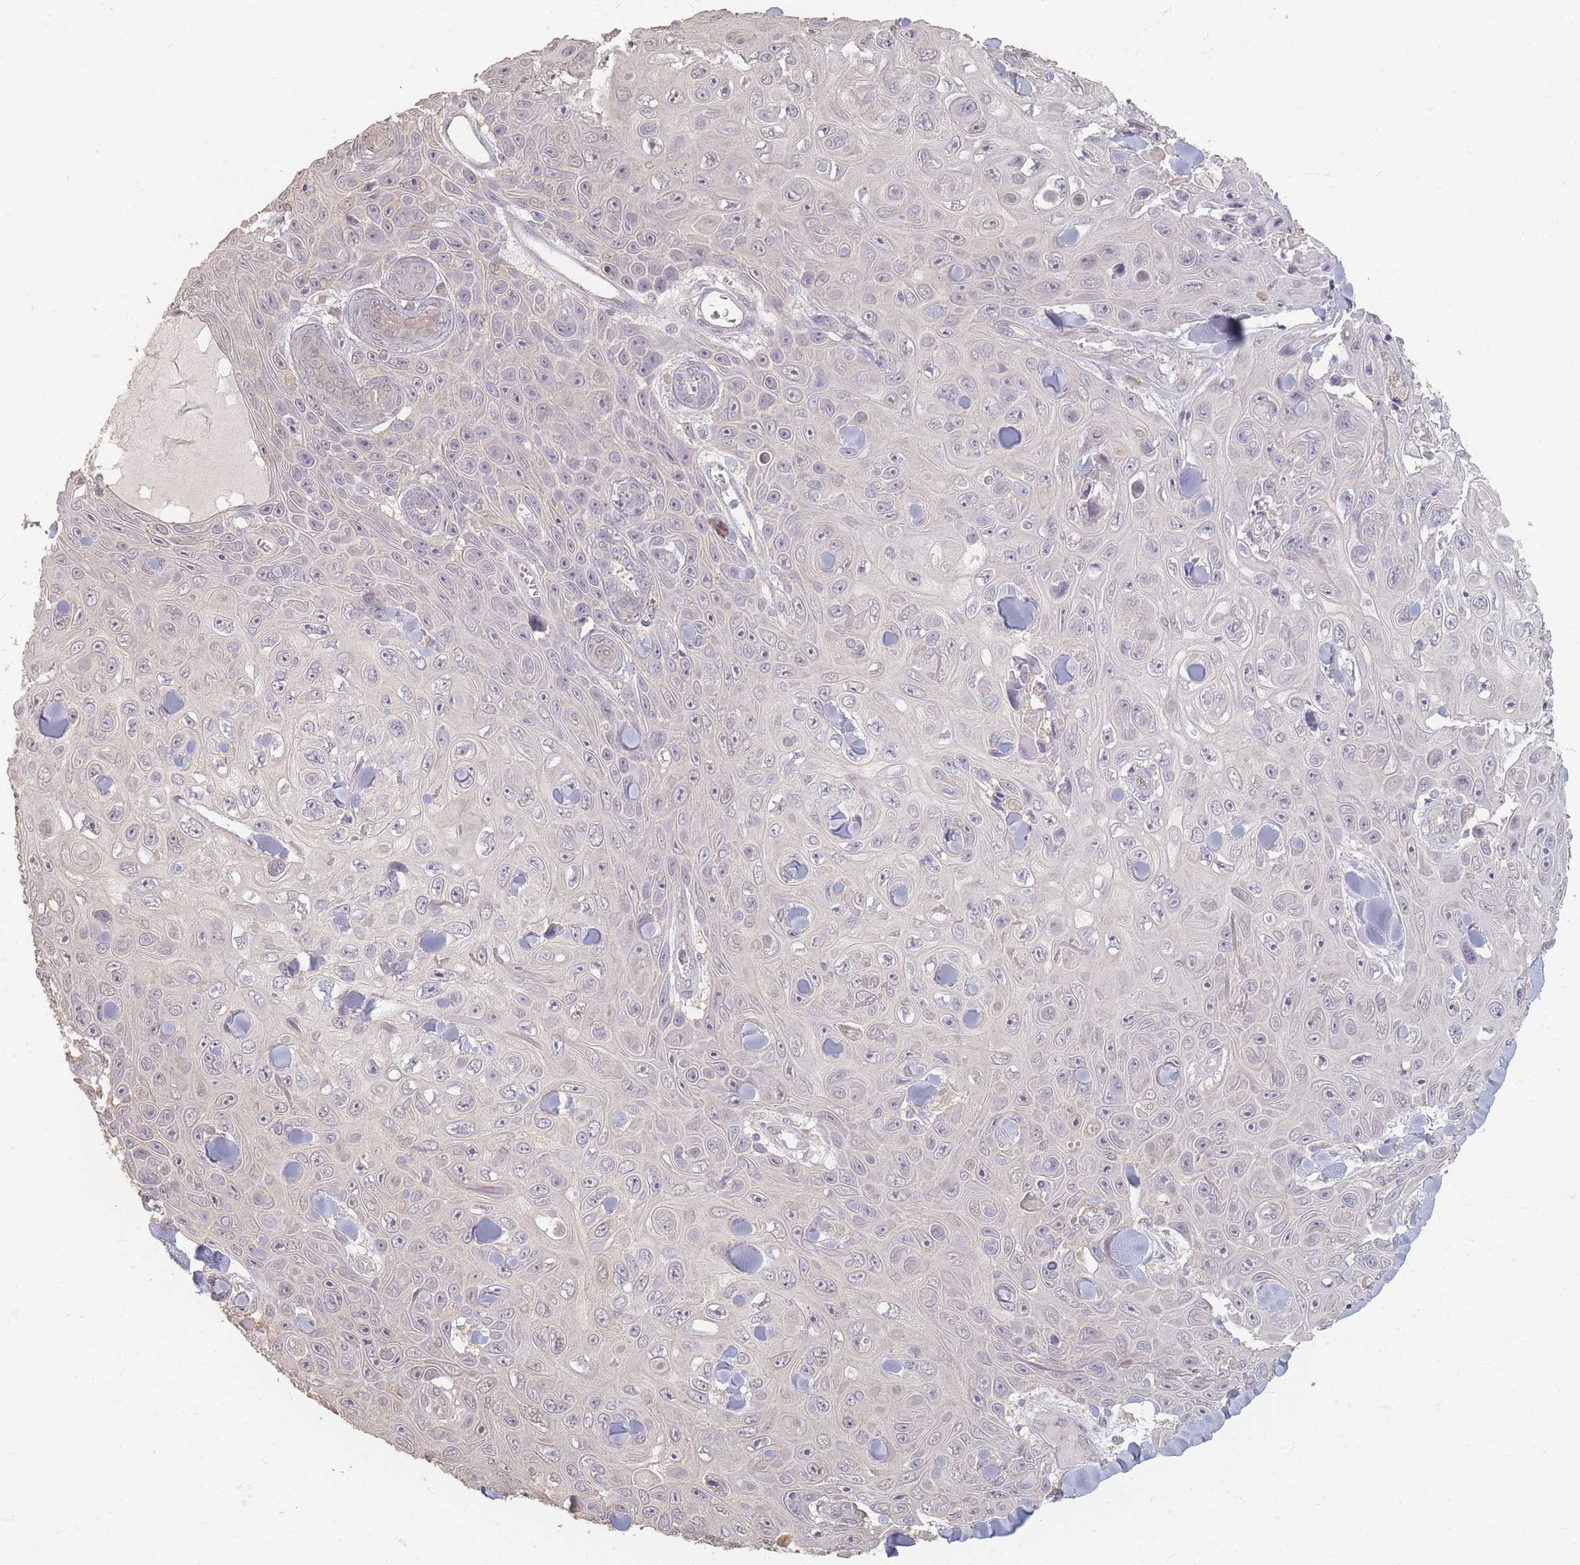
{"staining": {"intensity": "negative", "quantity": "none", "location": "none"}, "tissue": "skin cancer", "cell_type": "Tumor cells", "image_type": "cancer", "snomed": [{"axis": "morphology", "description": "Squamous cell carcinoma, NOS"}, {"axis": "topography", "description": "Skin"}], "caption": "DAB (3,3'-diaminobenzidine) immunohistochemical staining of squamous cell carcinoma (skin) shows no significant expression in tumor cells. (DAB (3,3'-diaminobenzidine) immunohistochemistry (IHC) with hematoxylin counter stain).", "gene": "RFTN1", "patient": {"sex": "male", "age": 82}}